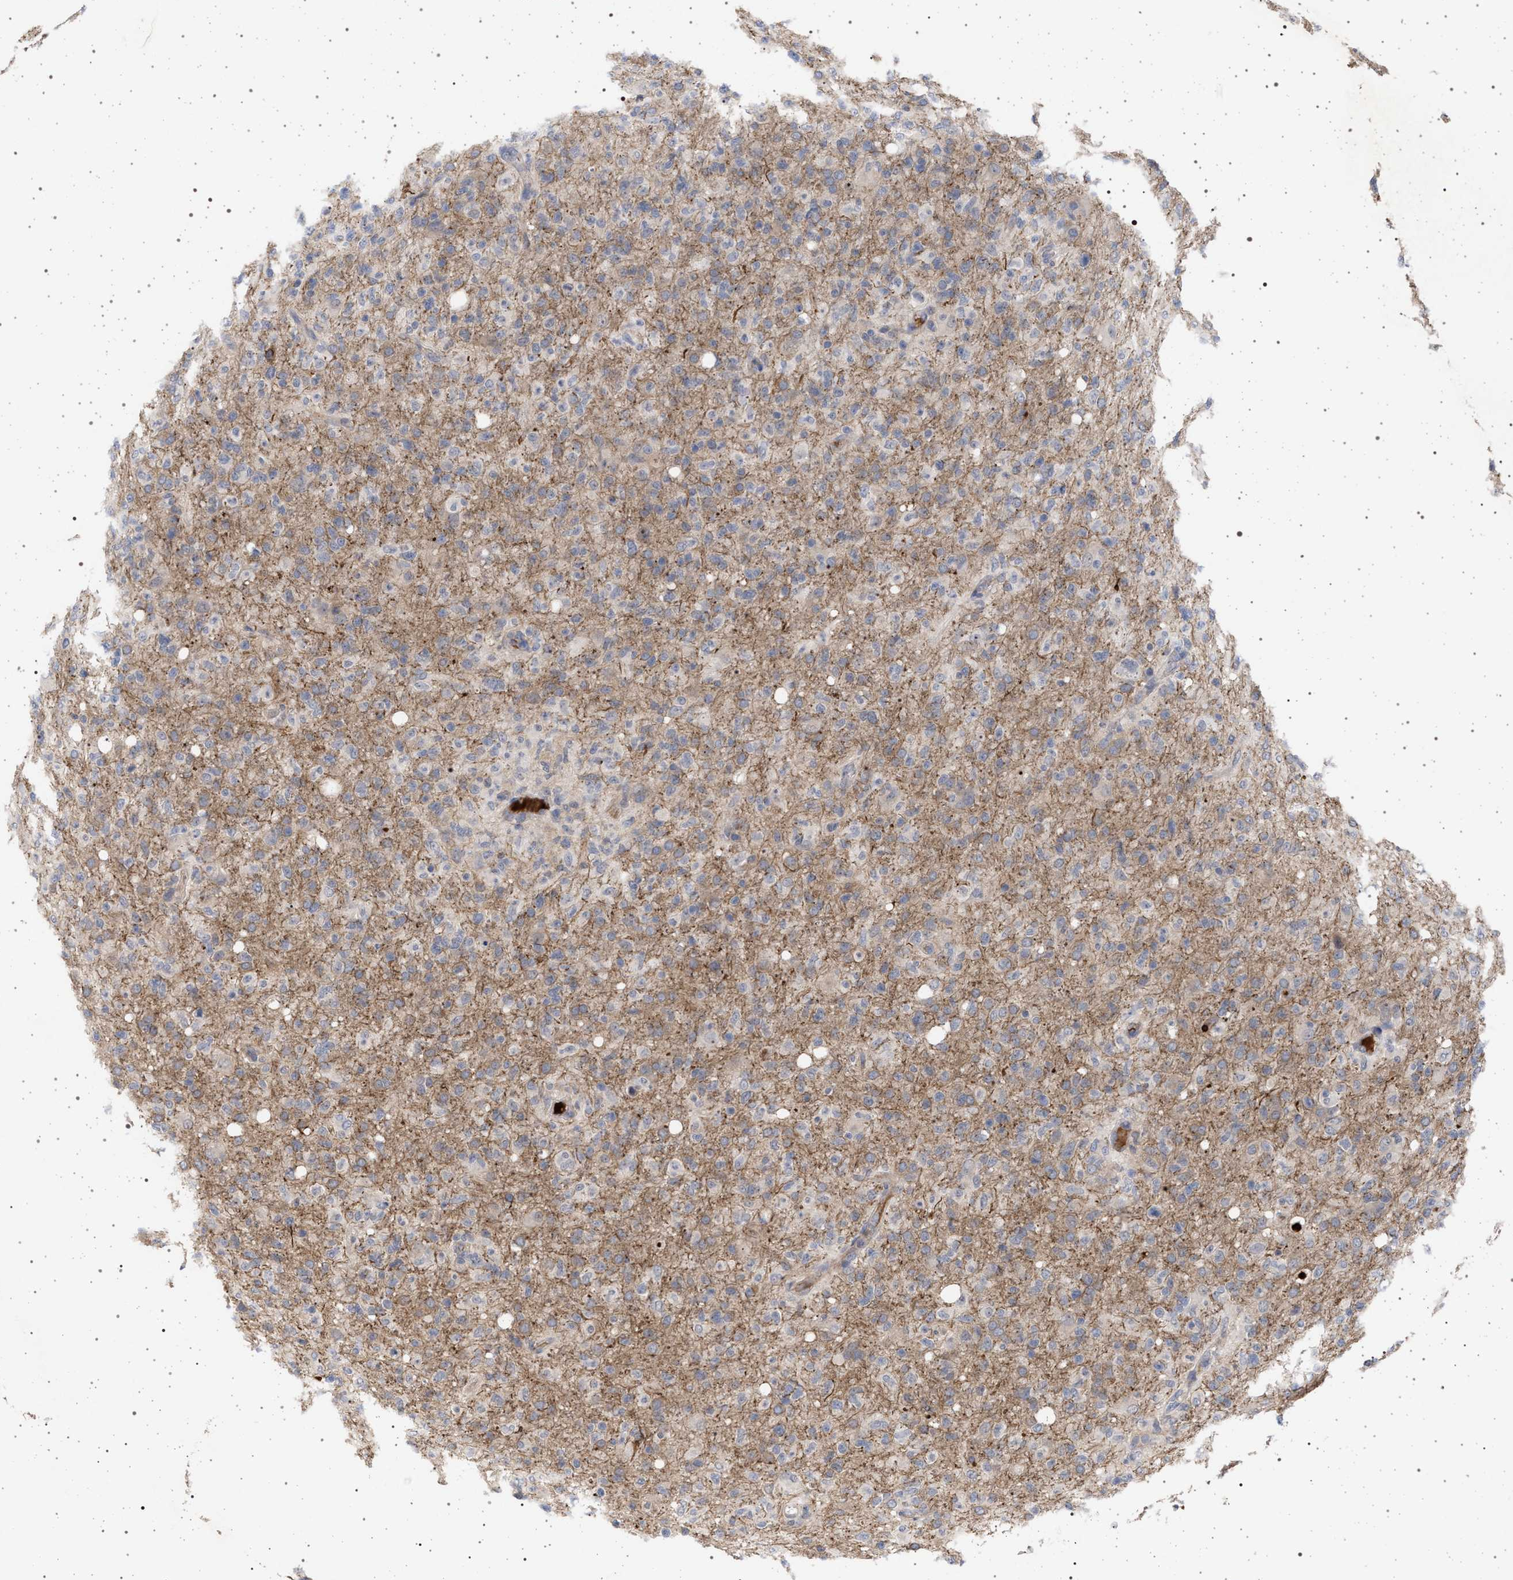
{"staining": {"intensity": "weak", "quantity": "25%-75%", "location": "cytoplasmic/membranous"}, "tissue": "glioma", "cell_type": "Tumor cells", "image_type": "cancer", "snomed": [{"axis": "morphology", "description": "Glioma, malignant, High grade"}, {"axis": "topography", "description": "Brain"}], "caption": "Tumor cells demonstrate weak cytoplasmic/membranous positivity in about 25%-75% of cells in high-grade glioma (malignant).", "gene": "RBM48", "patient": {"sex": "female", "age": 57}}